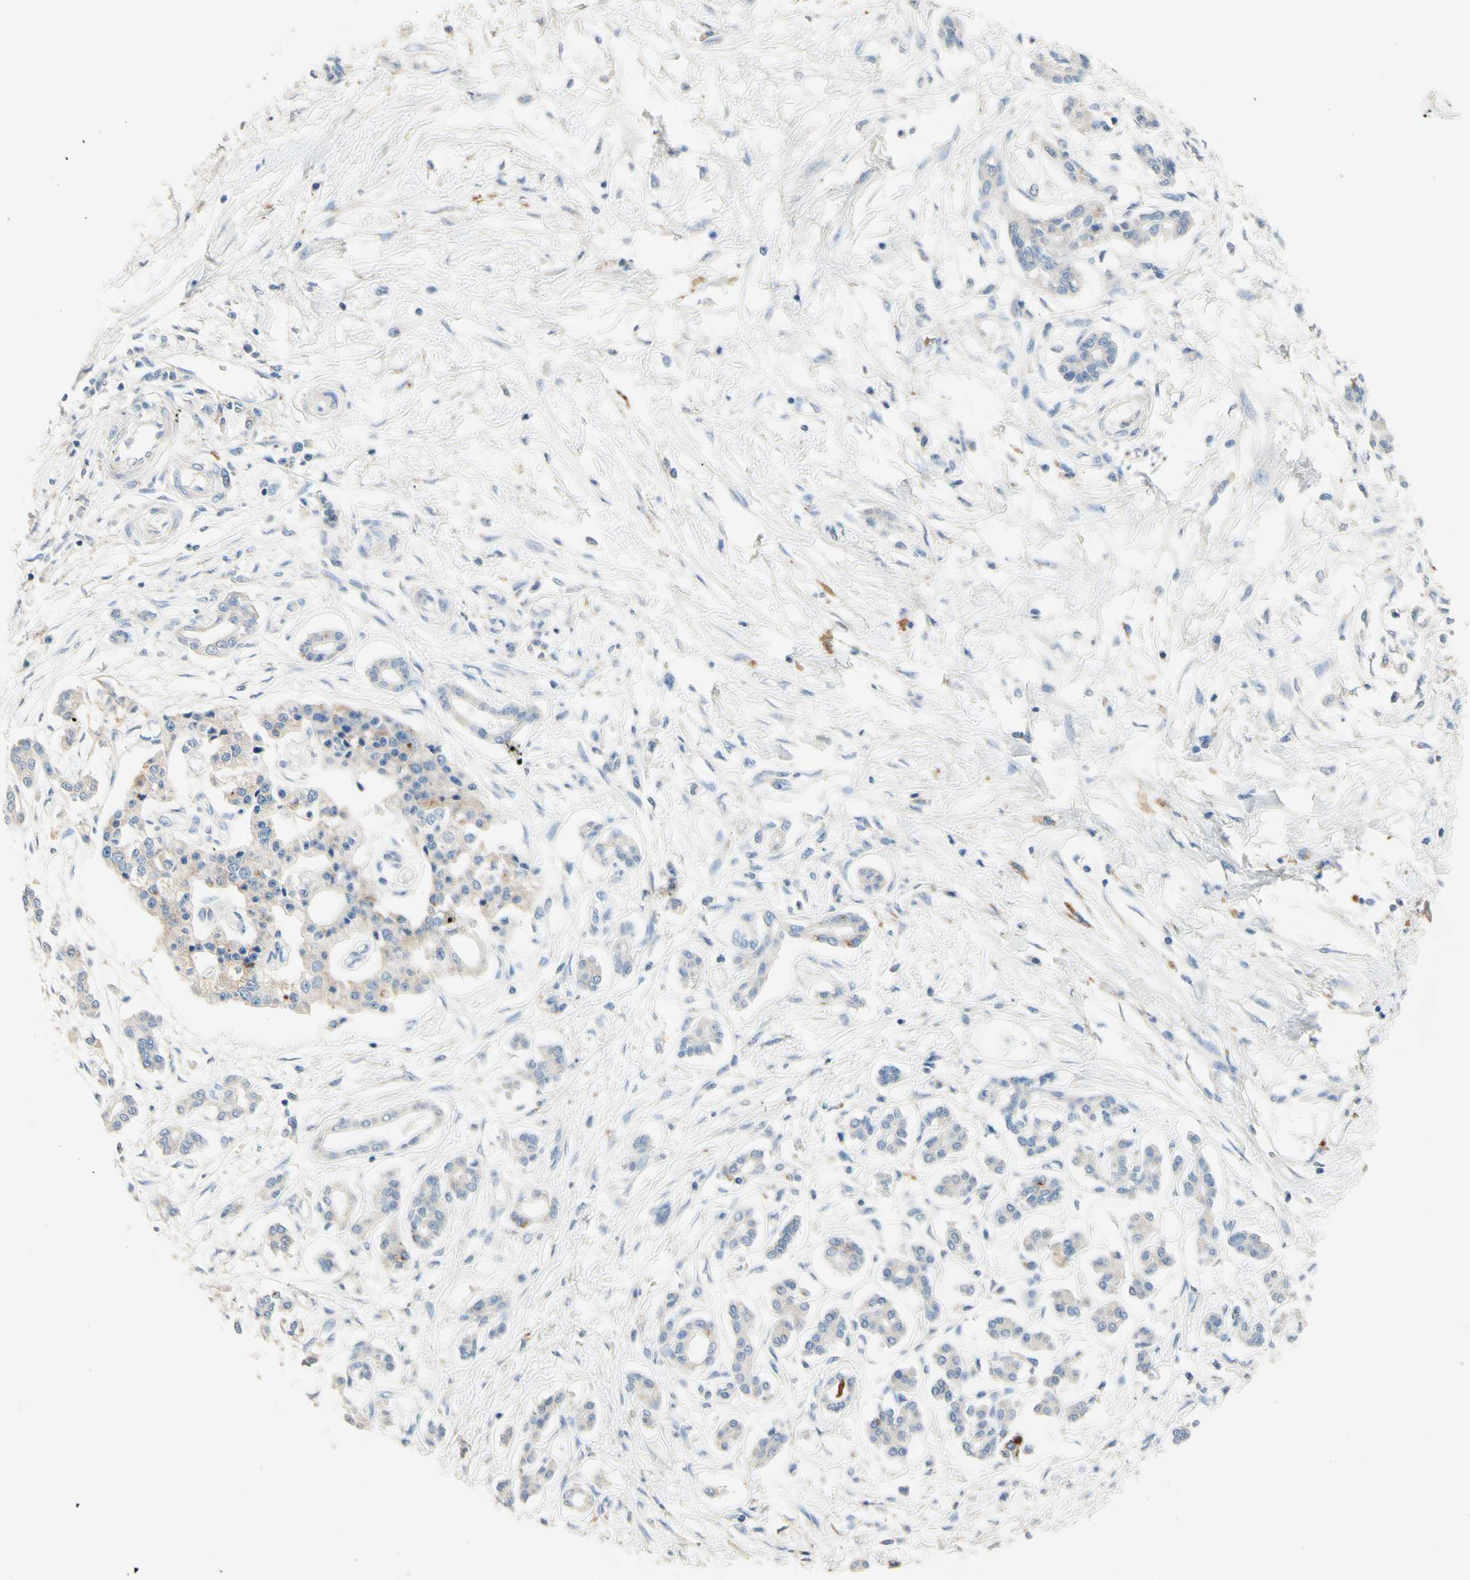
{"staining": {"intensity": "weak", "quantity": "<25%", "location": "cytoplasmic/membranous"}, "tissue": "pancreatic cancer", "cell_type": "Tumor cells", "image_type": "cancer", "snomed": [{"axis": "morphology", "description": "Adenocarcinoma, NOS"}, {"axis": "topography", "description": "Pancreas"}], "caption": "The IHC image has no significant positivity in tumor cells of adenocarcinoma (pancreatic) tissue. (DAB (3,3'-diaminobenzidine) IHC visualized using brightfield microscopy, high magnification).", "gene": "CDON", "patient": {"sex": "male", "age": 56}}